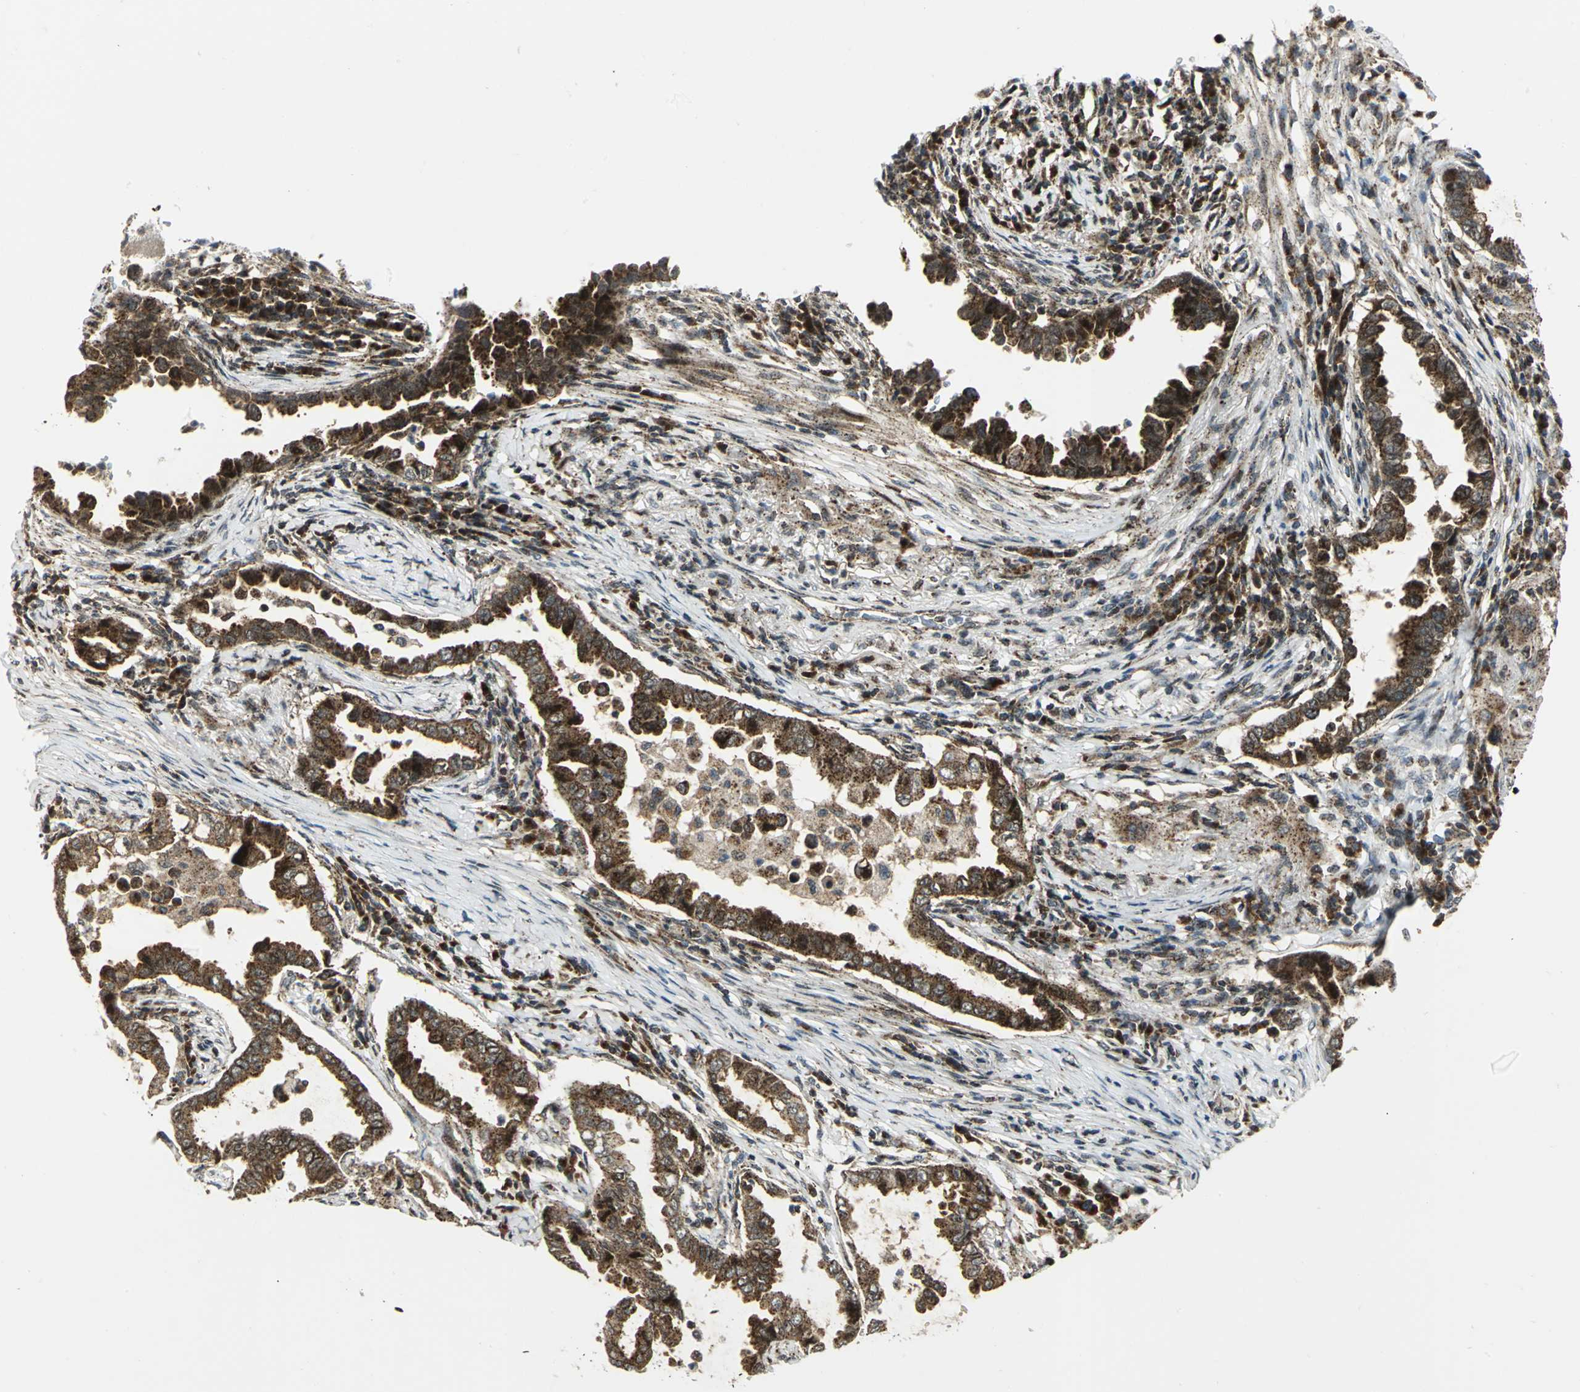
{"staining": {"intensity": "strong", "quantity": ">75%", "location": "cytoplasmic/membranous"}, "tissue": "lung cancer", "cell_type": "Tumor cells", "image_type": "cancer", "snomed": [{"axis": "morphology", "description": "Normal tissue, NOS"}, {"axis": "morphology", "description": "Inflammation, NOS"}, {"axis": "morphology", "description": "Adenocarcinoma, NOS"}, {"axis": "topography", "description": "Lung"}], "caption": "An image showing strong cytoplasmic/membranous staining in approximately >75% of tumor cells in lung cancer, as visualized by brown immunohistochemical staining.", "gene": "ATP6V1A", "patient": {"sex": "female", "age": 64}}